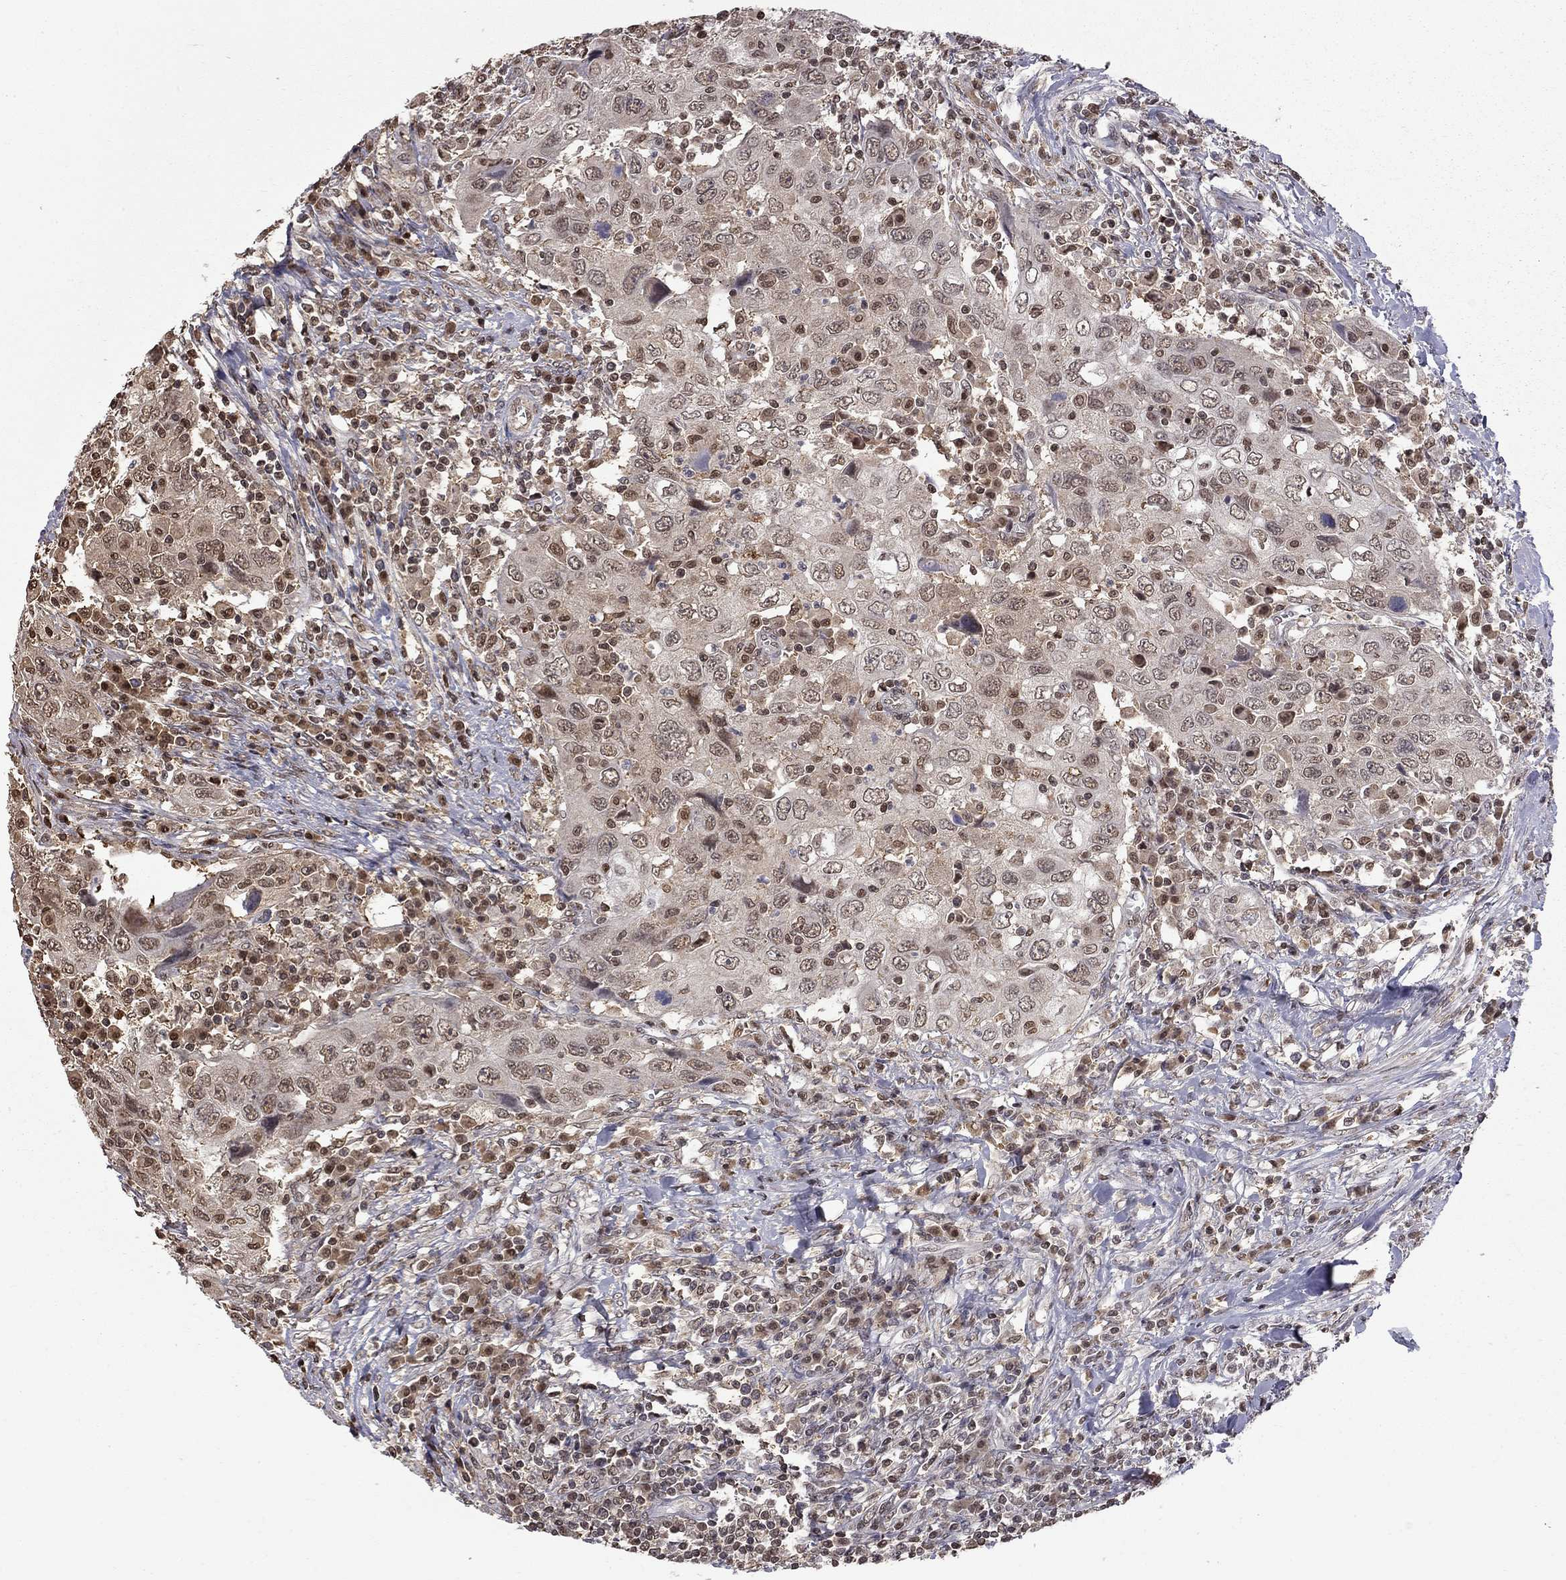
{"staining": {"intensity": "weak", "quantity": "<25%", "location": "nuclear"}, "tissue": "urothelial cancer", "cell_type": "Tumor cells", "image_type": "cancer", "snomed": [{"axis": "morphology", "description": "Urothelial carcinoma, High grade"}, {"axis": "topography", "description": "Urinary bladder"}], "caption": "IHC of urothelial cancer demonstrates no positivity in tumor cells.", "gene": "RFWD3", "patient": {"sex": "male", "age": 76}}